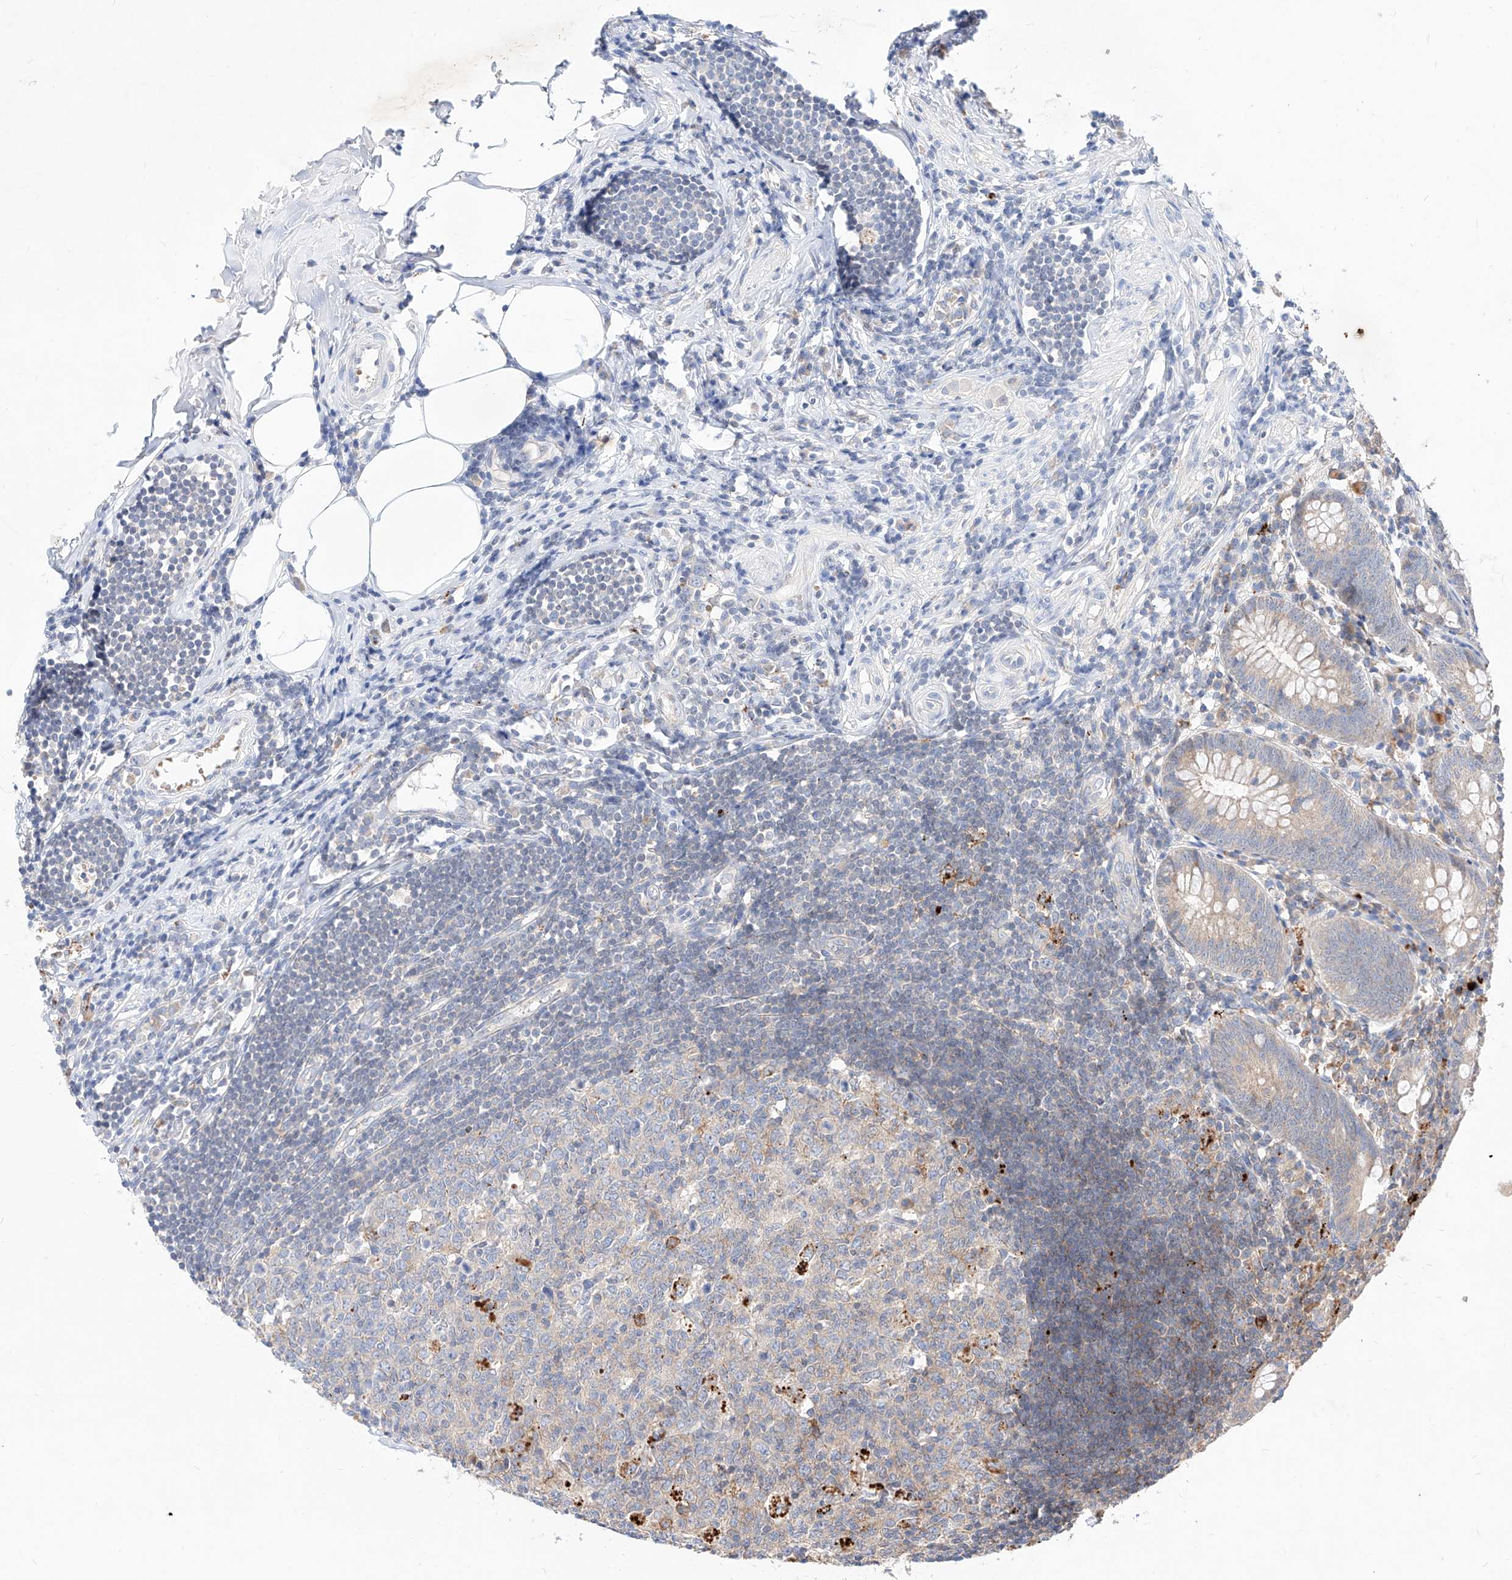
{"staining": {"intensity": "weak", "quantity": "25%-75%", "location": "cytoplasmic/membranous"}, "tissue": "appendix", "cell_type": "Glandular cells", "image_type": "normal", "snomed": [{"axis": "morphology", "description": "Normal tissue, NOS"}, {"axis": "topography", "description": "Appendix"}], "caption": "This micrograph exhibits immunohistochemistry (IHC) staining of benign appendix, with low weak cytoplasmic/membranous expression in about 25%-75% of glandular cells.", "gene": "TSNAX", "patient": {"sex": "female", "age": 54}}